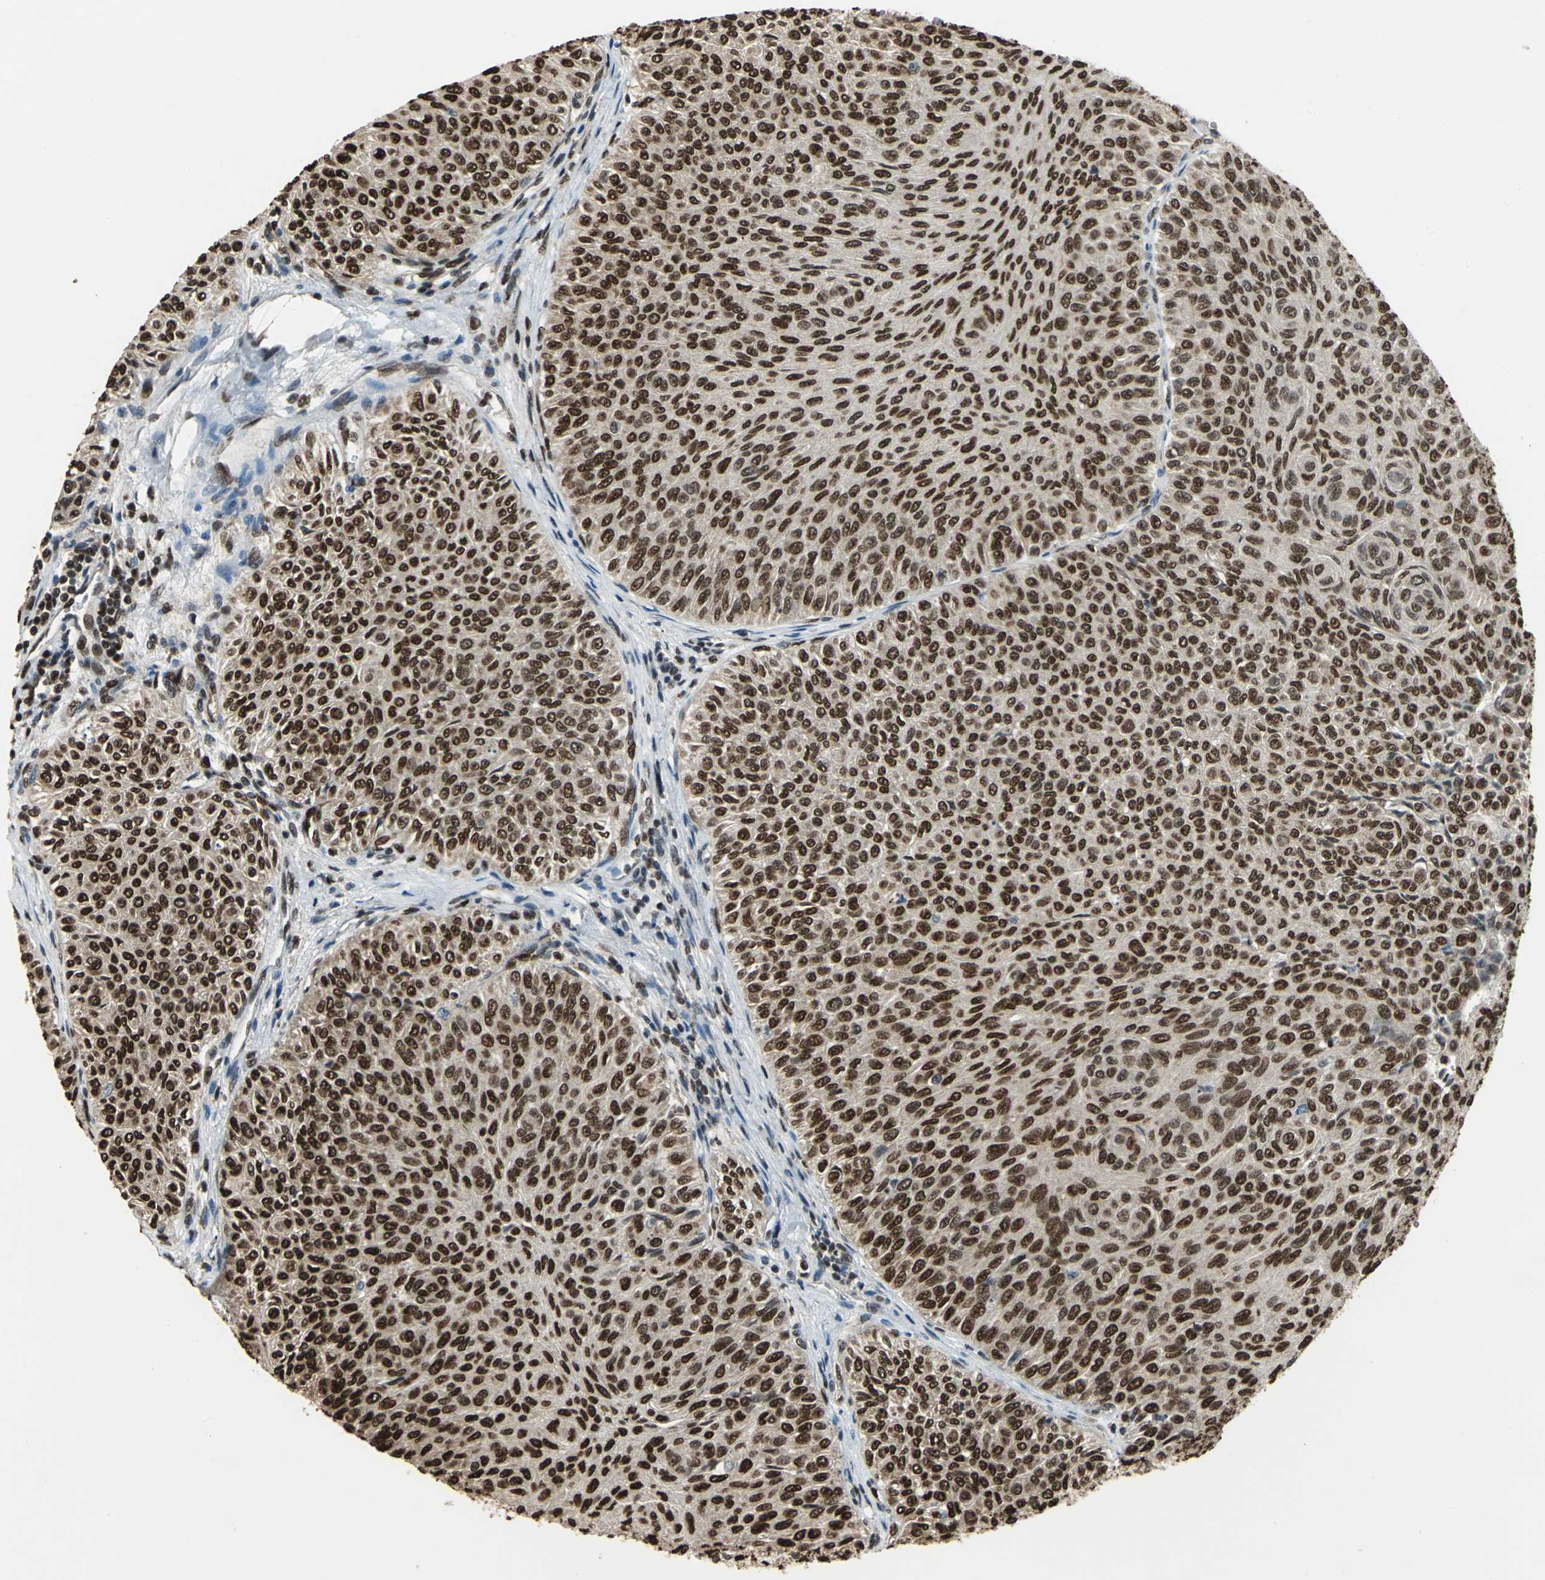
{"staining": {"intensity": "strong", "quantity": ">75%", "location": "nuclear"}, "tissue": "urothelial cancer", "cell_type": "Tumor cells", "image_type": "cancer", "snomed": [{"axis": "morphology", "description": "Urothelial carcinoma, Low grade"}, {"axis": "topography", "description": "Urinary bladder"}], "caption": "Immunohistochemistry (IHC) of human urothelial cancer demonstrates high levels of strong nuclear expression in approximately >75% of tumor cells.", "gene": "ANP32A", "patient": {"sex": "male", "age": 78}}